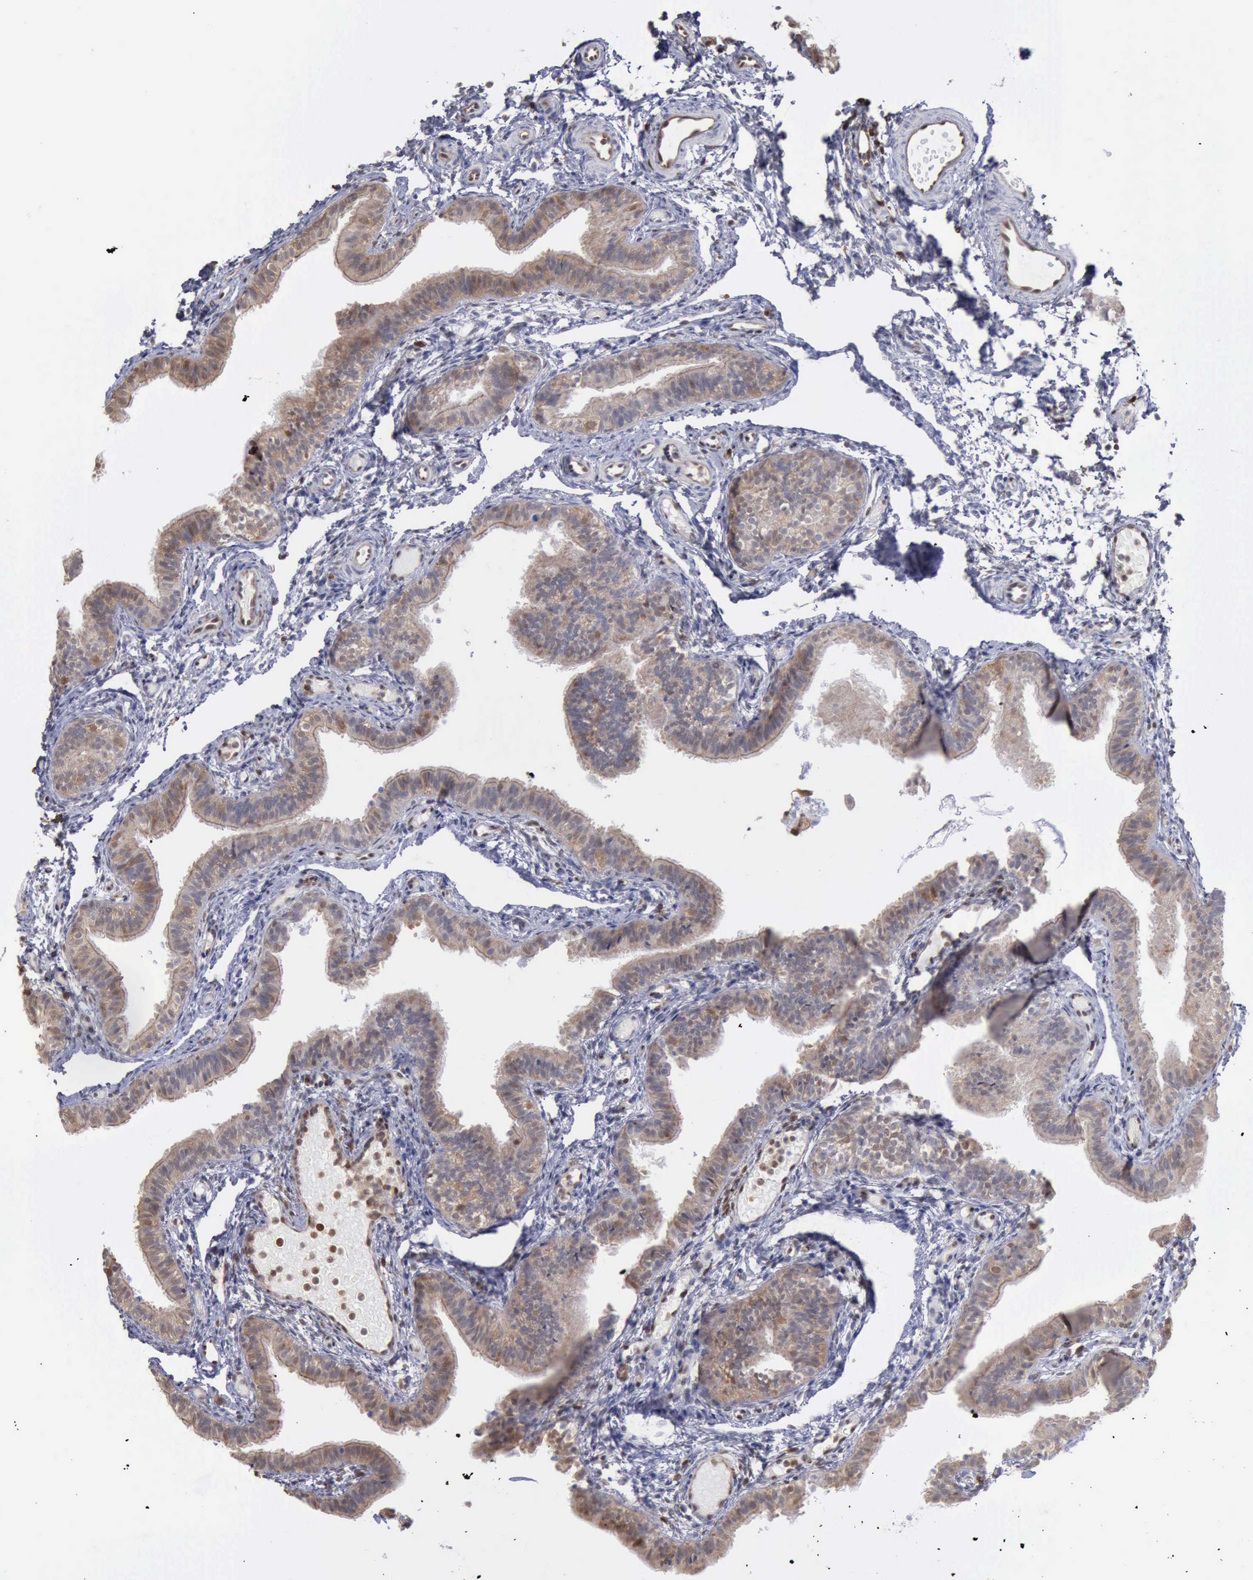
{"staining": {"intensity": "weak", "quantity": "25%-75%", "location": "cytoplasmic/membranous"}, "tissue": "fallopian tube", "cell_type": "Glandular cells", "image_type": "normal", "snomed": [{"axis": "morphology", "description": "Normal tissue, NOS"}, {"axis": "morphology", "description": "Dermoid, NOS"}, {"axis": "topography", "description": "Fallopian tube"}], "caption": "Immunohistochemistry (IHC) micrograph of benign human fallopian tube stained for a protein (brown), which demonstrates low levels of weak cytoplasmic/membranous positivity in approximately 25%-75% of glandular cells.", "gene": "STAT1", "patient": {"sex": "female", "age": 33}}